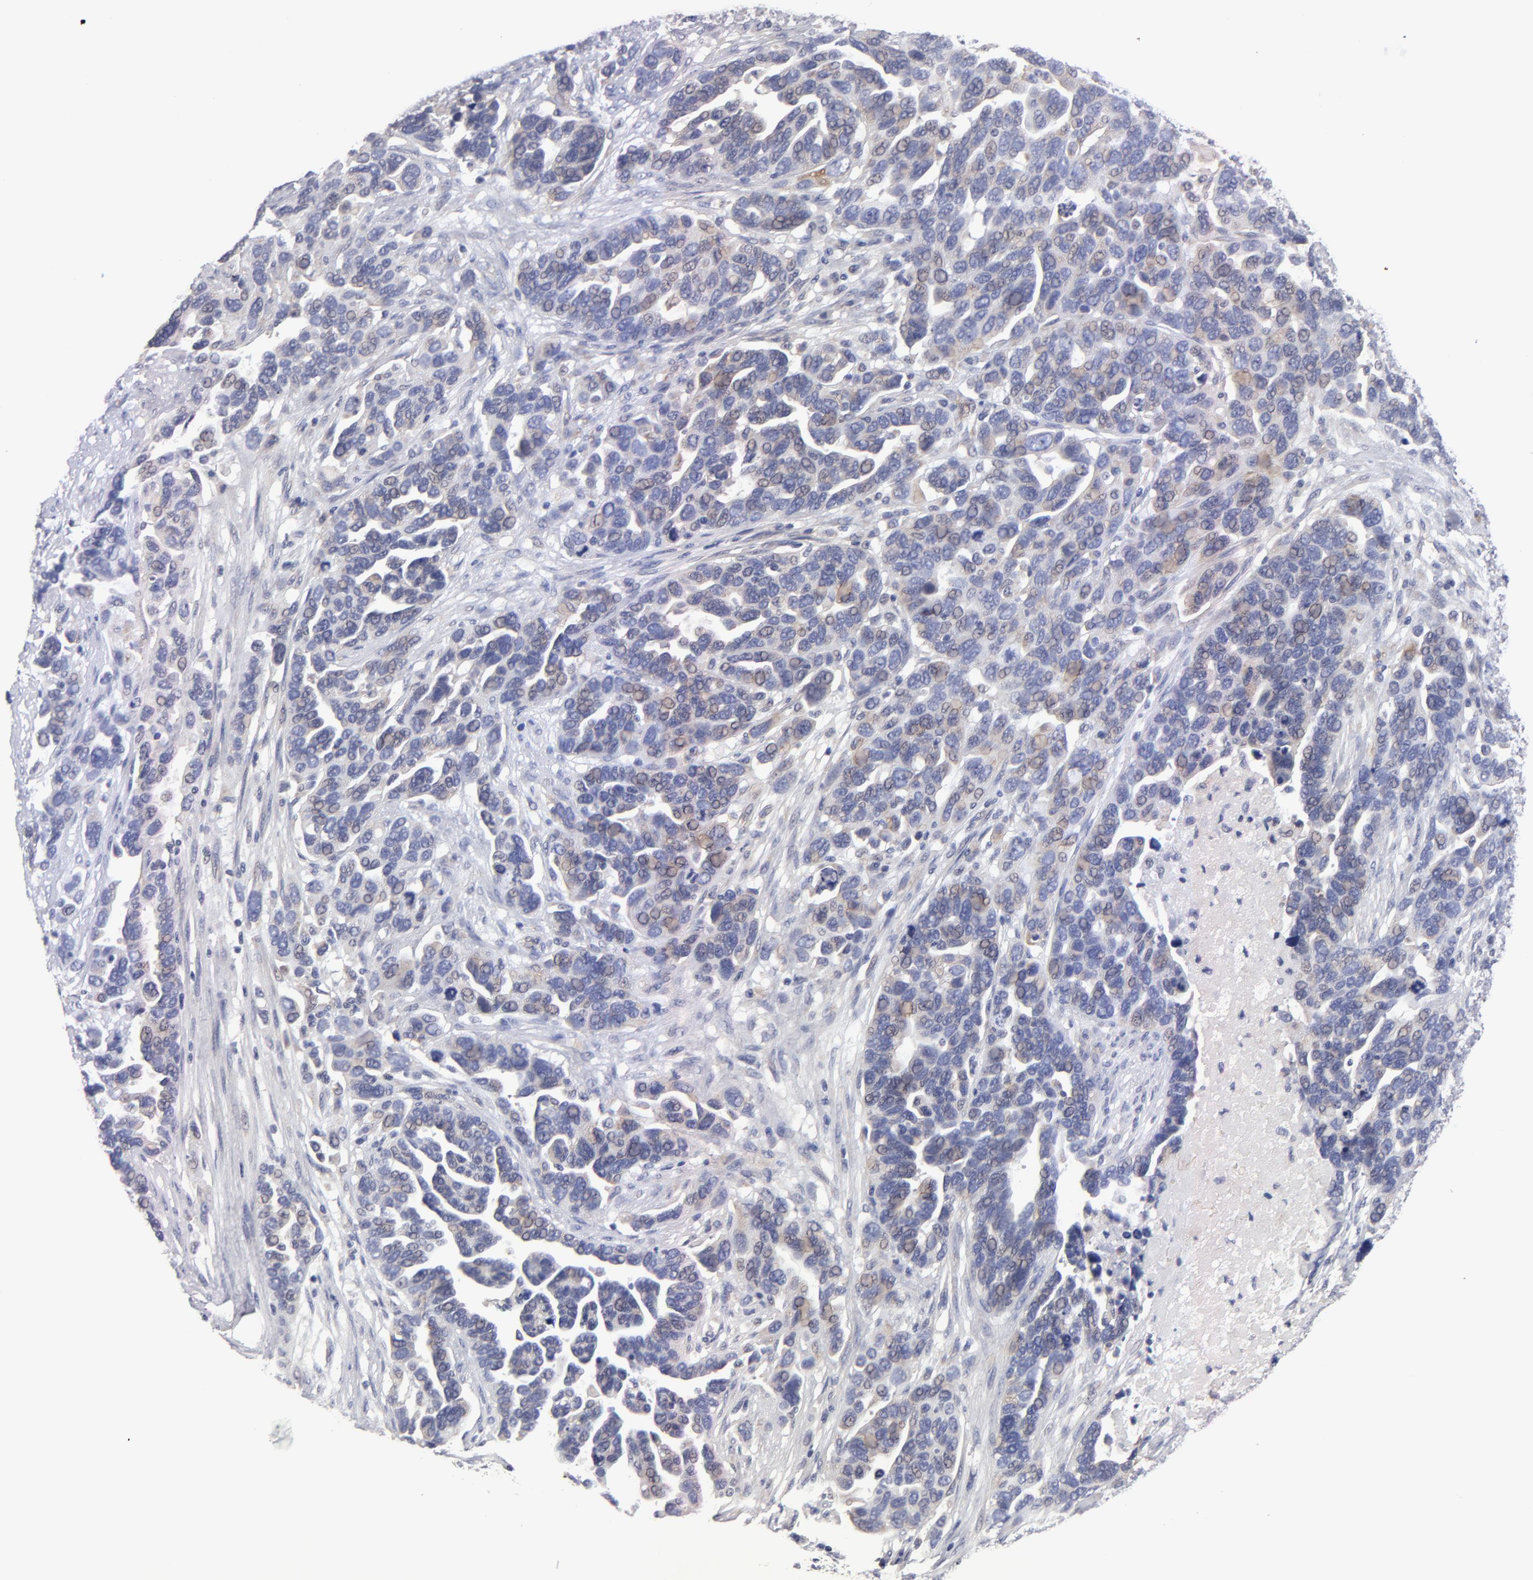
{"staining": {"intensity": "weak", "quantity": "25%-75%", "location": "cytoplasmic/membranous"}, "tissue": "ovarian cancer", "cell_type": "Tumor cells", "image_type": "cancer", "snomed": [{"axis": "morphology", "description": "Cystadenocarcinoma, serous, NOS"}, {"axis": "topography", "description": "Ovary"}], "caption": "Immunohistochemical staining of human ovarian cancer displays weak cytoplasmic/membranous protein staining in about 25%-75% of tumor cells.", "gene": "HCCS", "patient": {"sex": "female", "age": 54}}